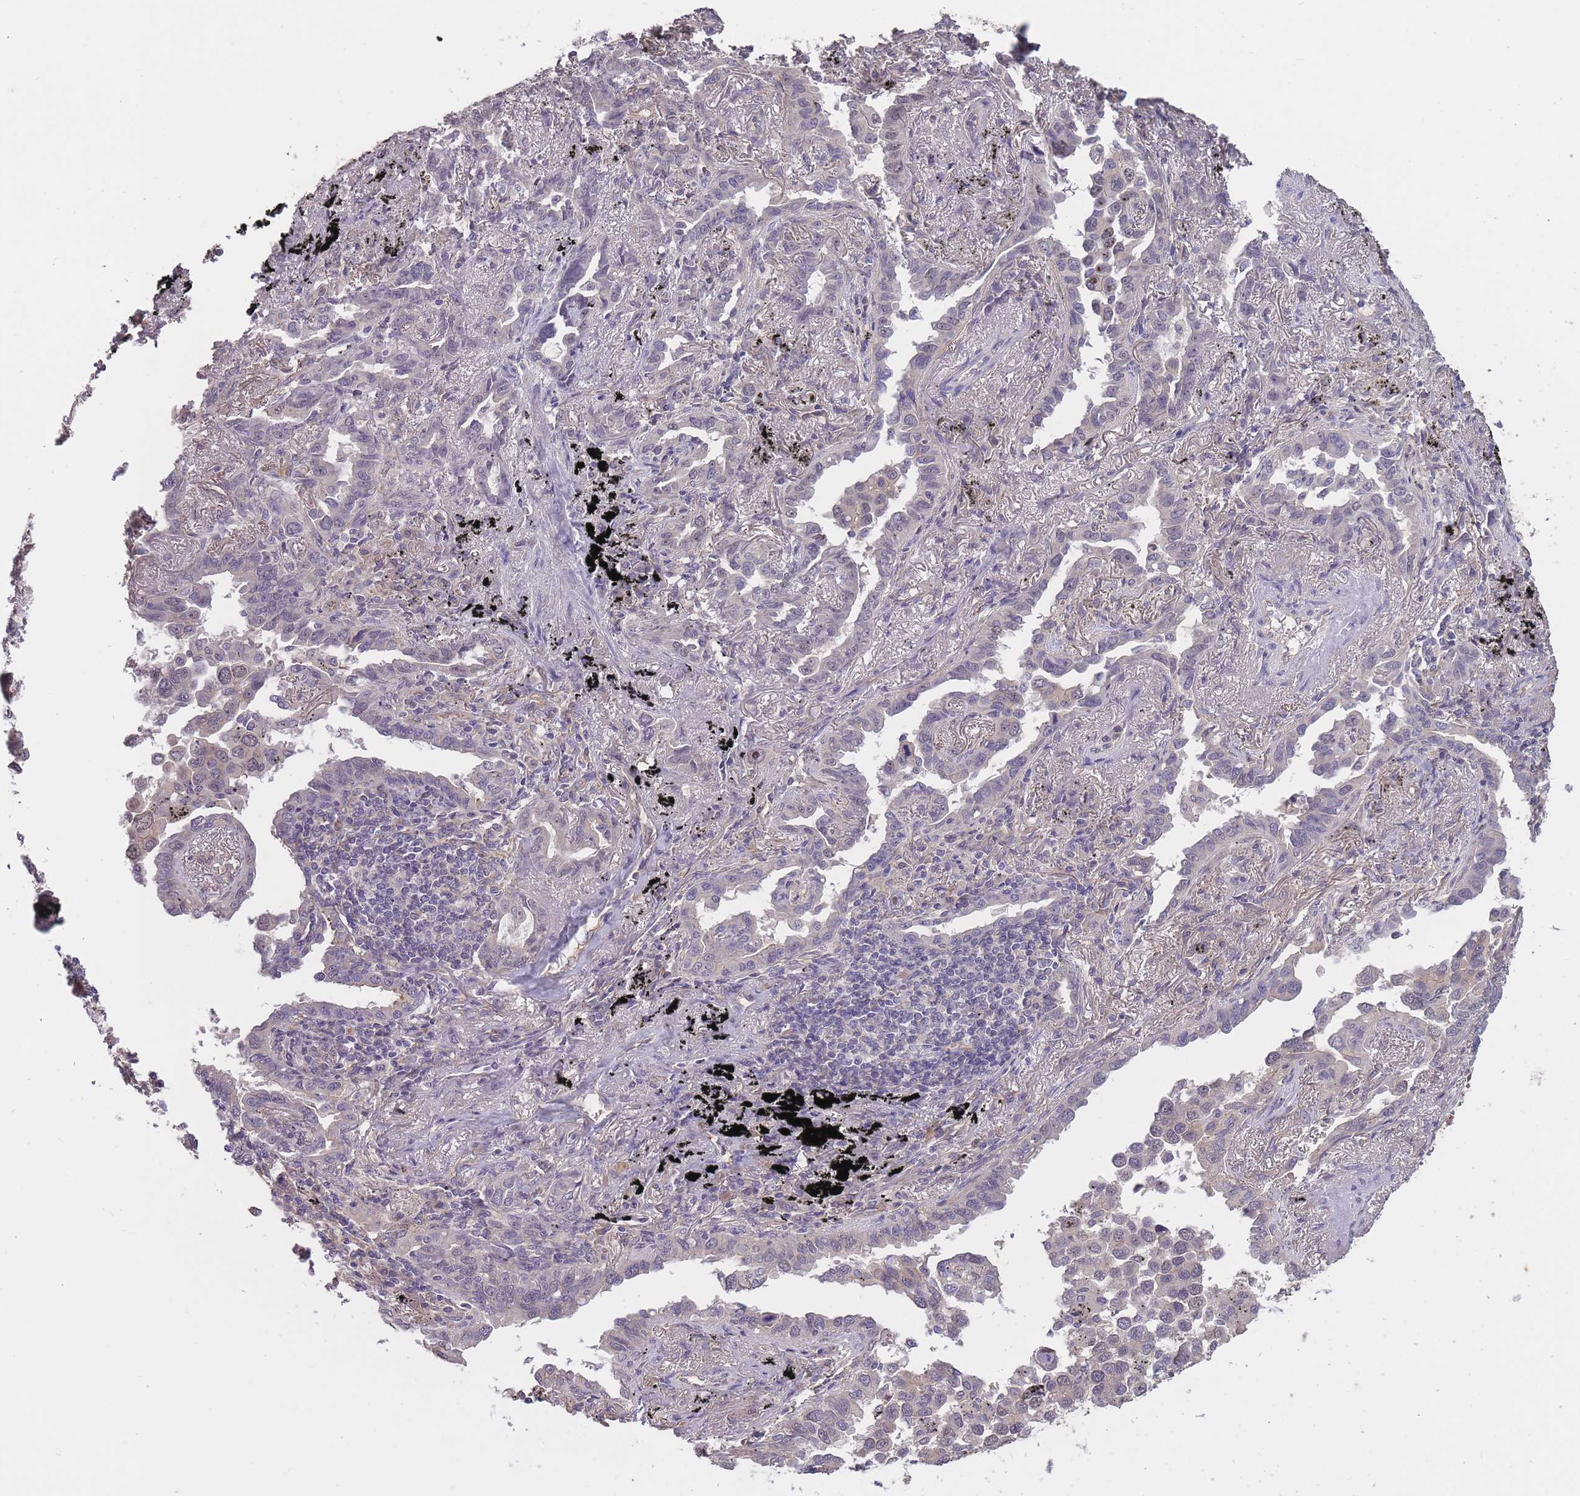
{"staining": {"intensity": "negative", "quantity": "none", "location": "none"}, "tissue": "lung cancer", "cell_type": "Tumor cells", "image_type": "cancer", "snomed": [{"axis": "morphology", "description": "Adenocarcinoma, NOS"}, {"axis": "topography", "description": "Lung"}], "caption": "The micrograph reveals no significant staining in tumor cells of lung cancer.", "gene": "KIAA1755", "patient": {"sex": "male", "age": 67}}